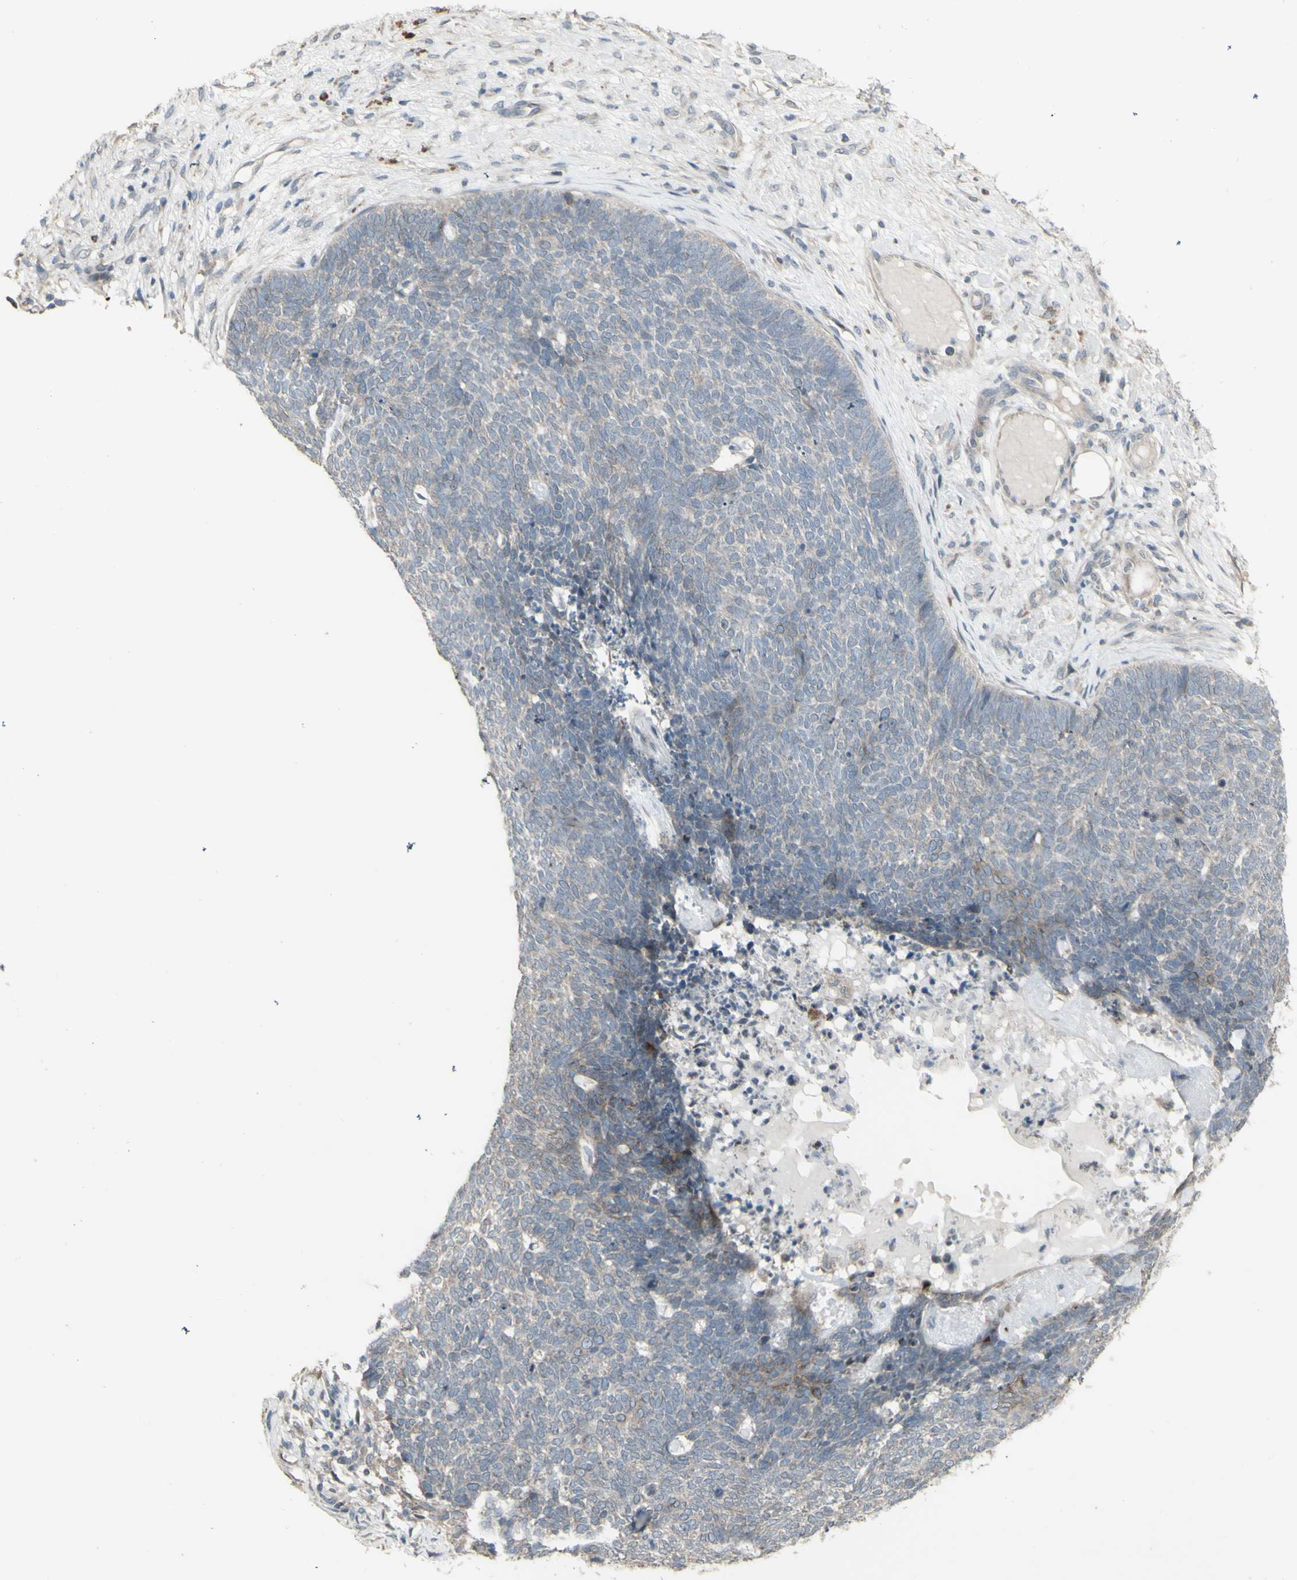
{"staining": {"intensity": "weak", "quantity": ">75%", "location": "cytoplasmic/membranous"}, "tissue": "skin cancer", "cell_type": "Tumor cells", "image_type": "cancer", "snomed": [{"axis": "morphology", "description": "Basal cell carcinoma"}, {"axis": "topography", "description": "Skin"}], "caption": "Skin cancer stained with a brown dye reveals weak cytoplasmic/membranous positive expression in approximately >75% of tumor cells.", "gene": "GRAMD1B", "patient": {"sex": "female", "age": 84}}